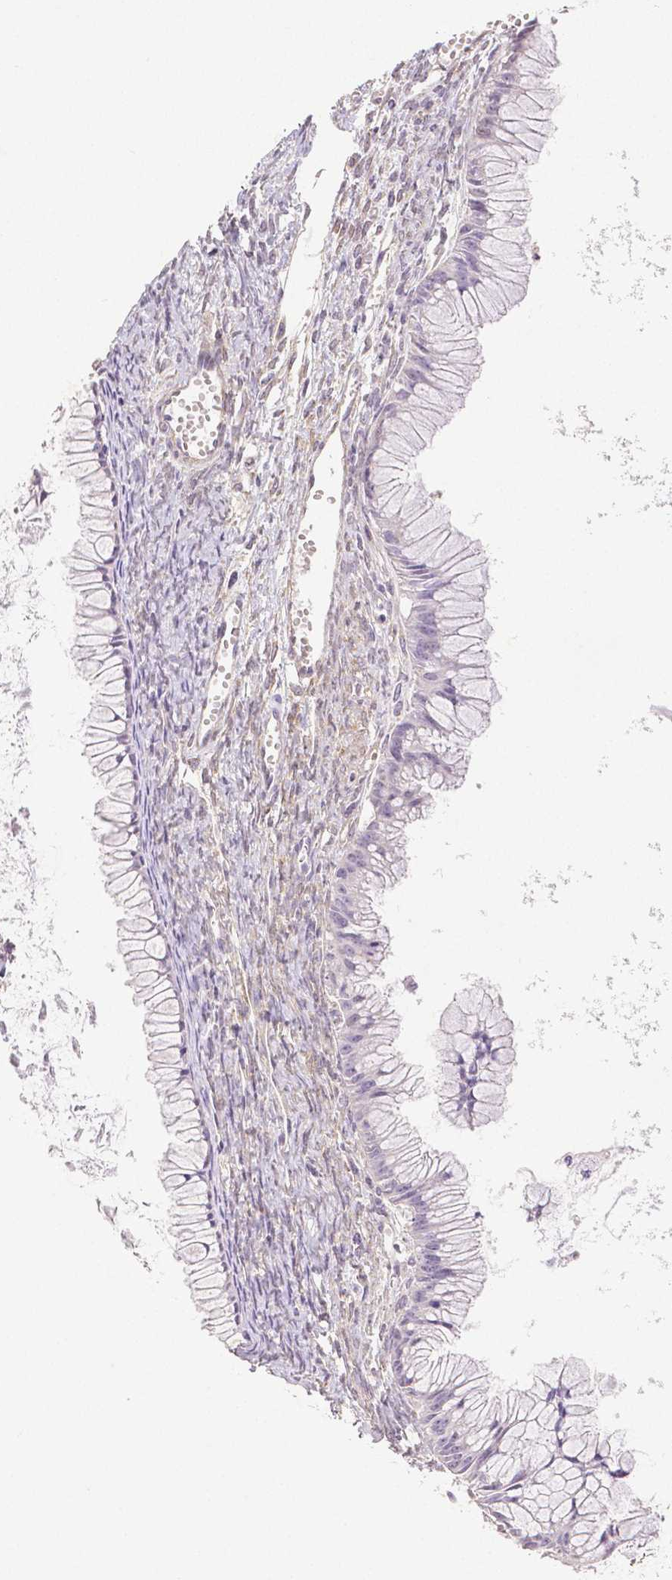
{"staining": {"intensity": "negative", "quantity": "none", "location": "none"}, "tissue": "ovarian cancer", "cell_type": "Tumor cells", "image_type": "cancer", "snomed": [{"axis": "morphology", "description": "Cystadenocarcinoma, mucinous, NOS"}, {"axis": "topography", "description": "Ovary"}], "caption": "Immunohistochemical staining of mucinous cystadenocarcinoma (ovarian) exhibits no significant staining in tumor cells.", "gene": "THY1", "patient": {"sex": "female", "age": 41}}